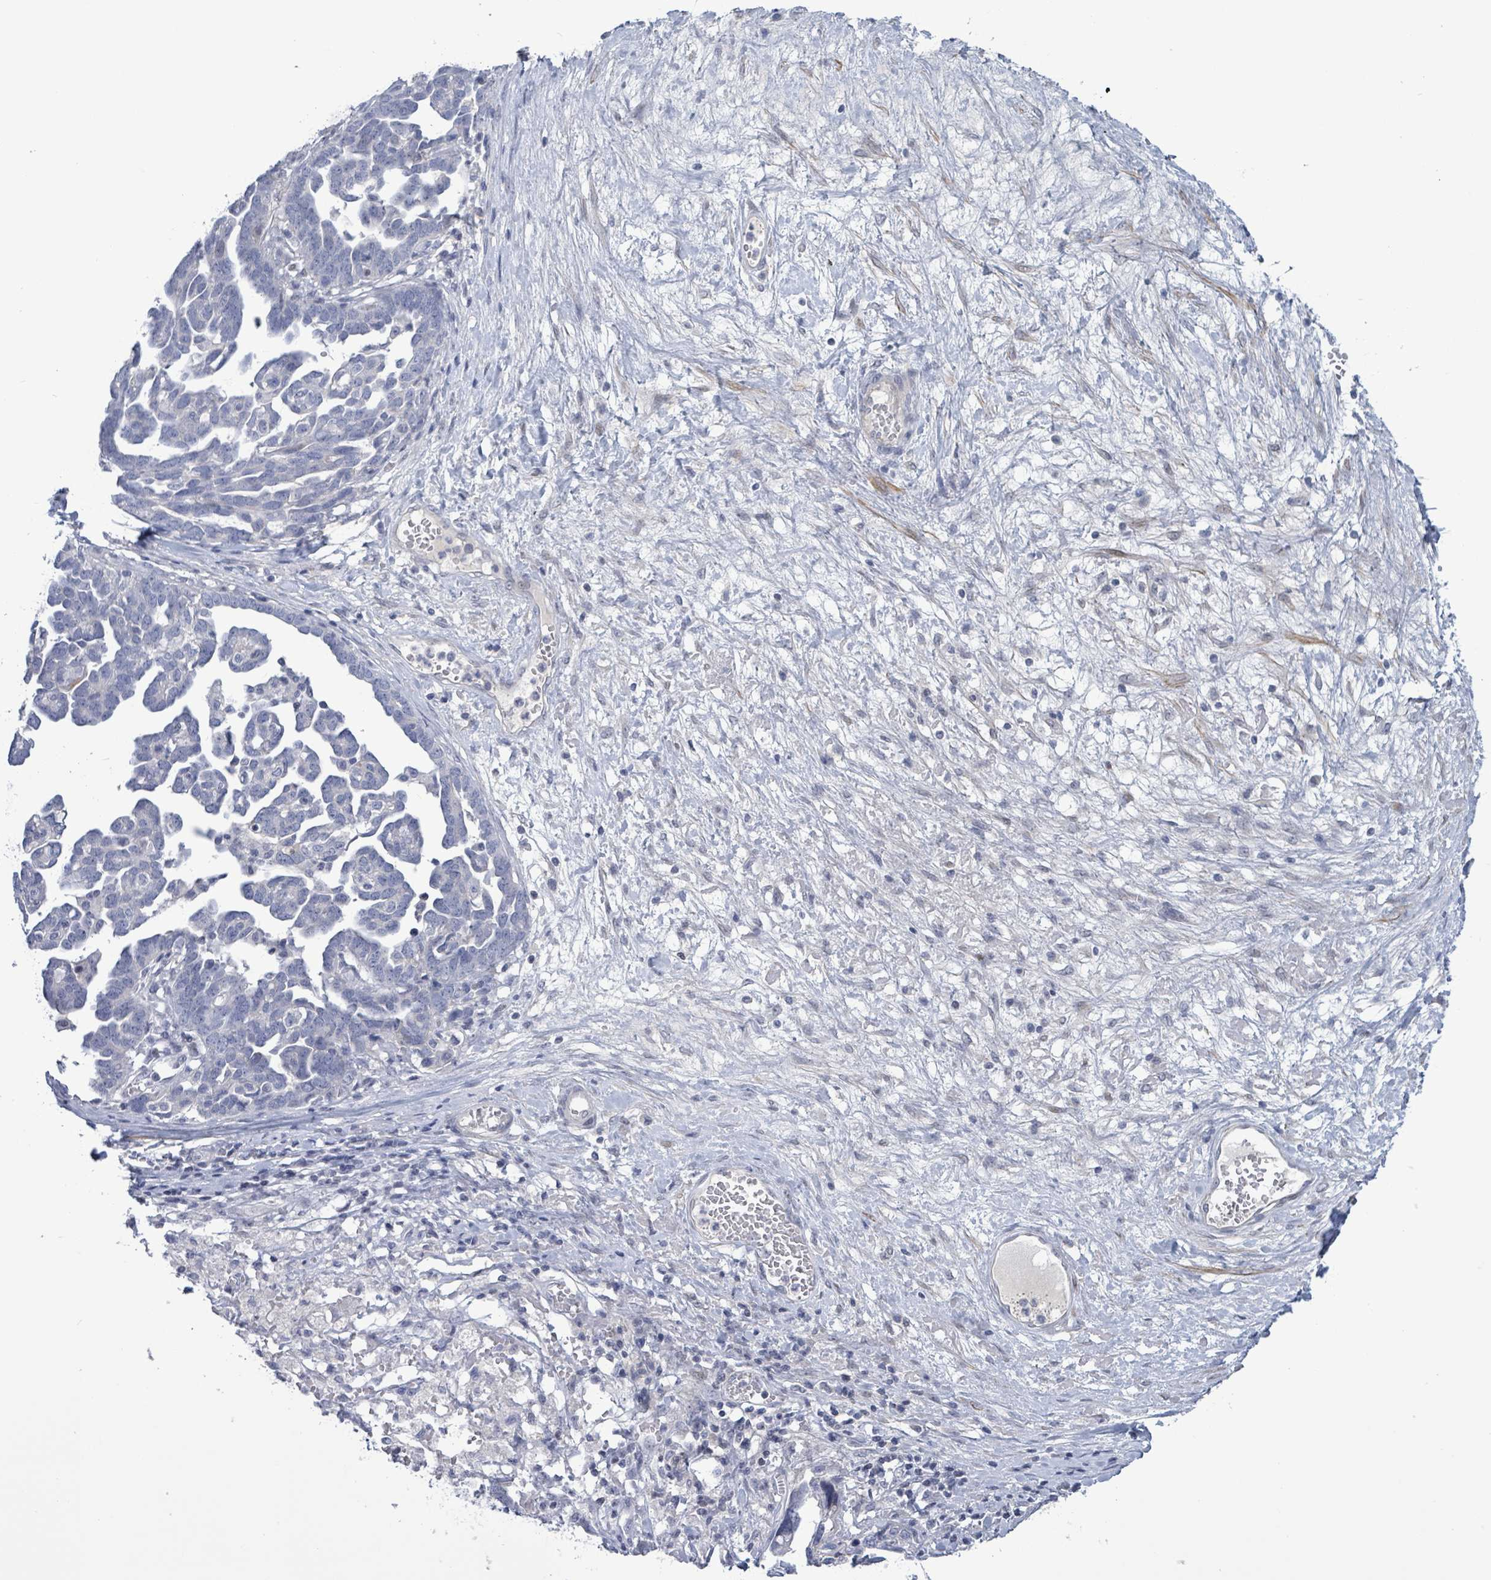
{"staining": {"intensity": "negative", "quantity": "none", "location": "none"}, "tissue": "ovarian cancer", "cell_type": "Tumor cells", "image_type": "cancer", "snomed": [{"axis": "morphology", "description": "Cystadenocarcinoma, serous, NOS"}, {"axis": "topography", "description": "Ovary"}], "caption": "Ovarian serous cystadenocarcinoma was stained to show a protein in brown. There is no significant expression in tumor cells.", "gene": "NTN3", "patient": {"sex": "female", "age": 54}}